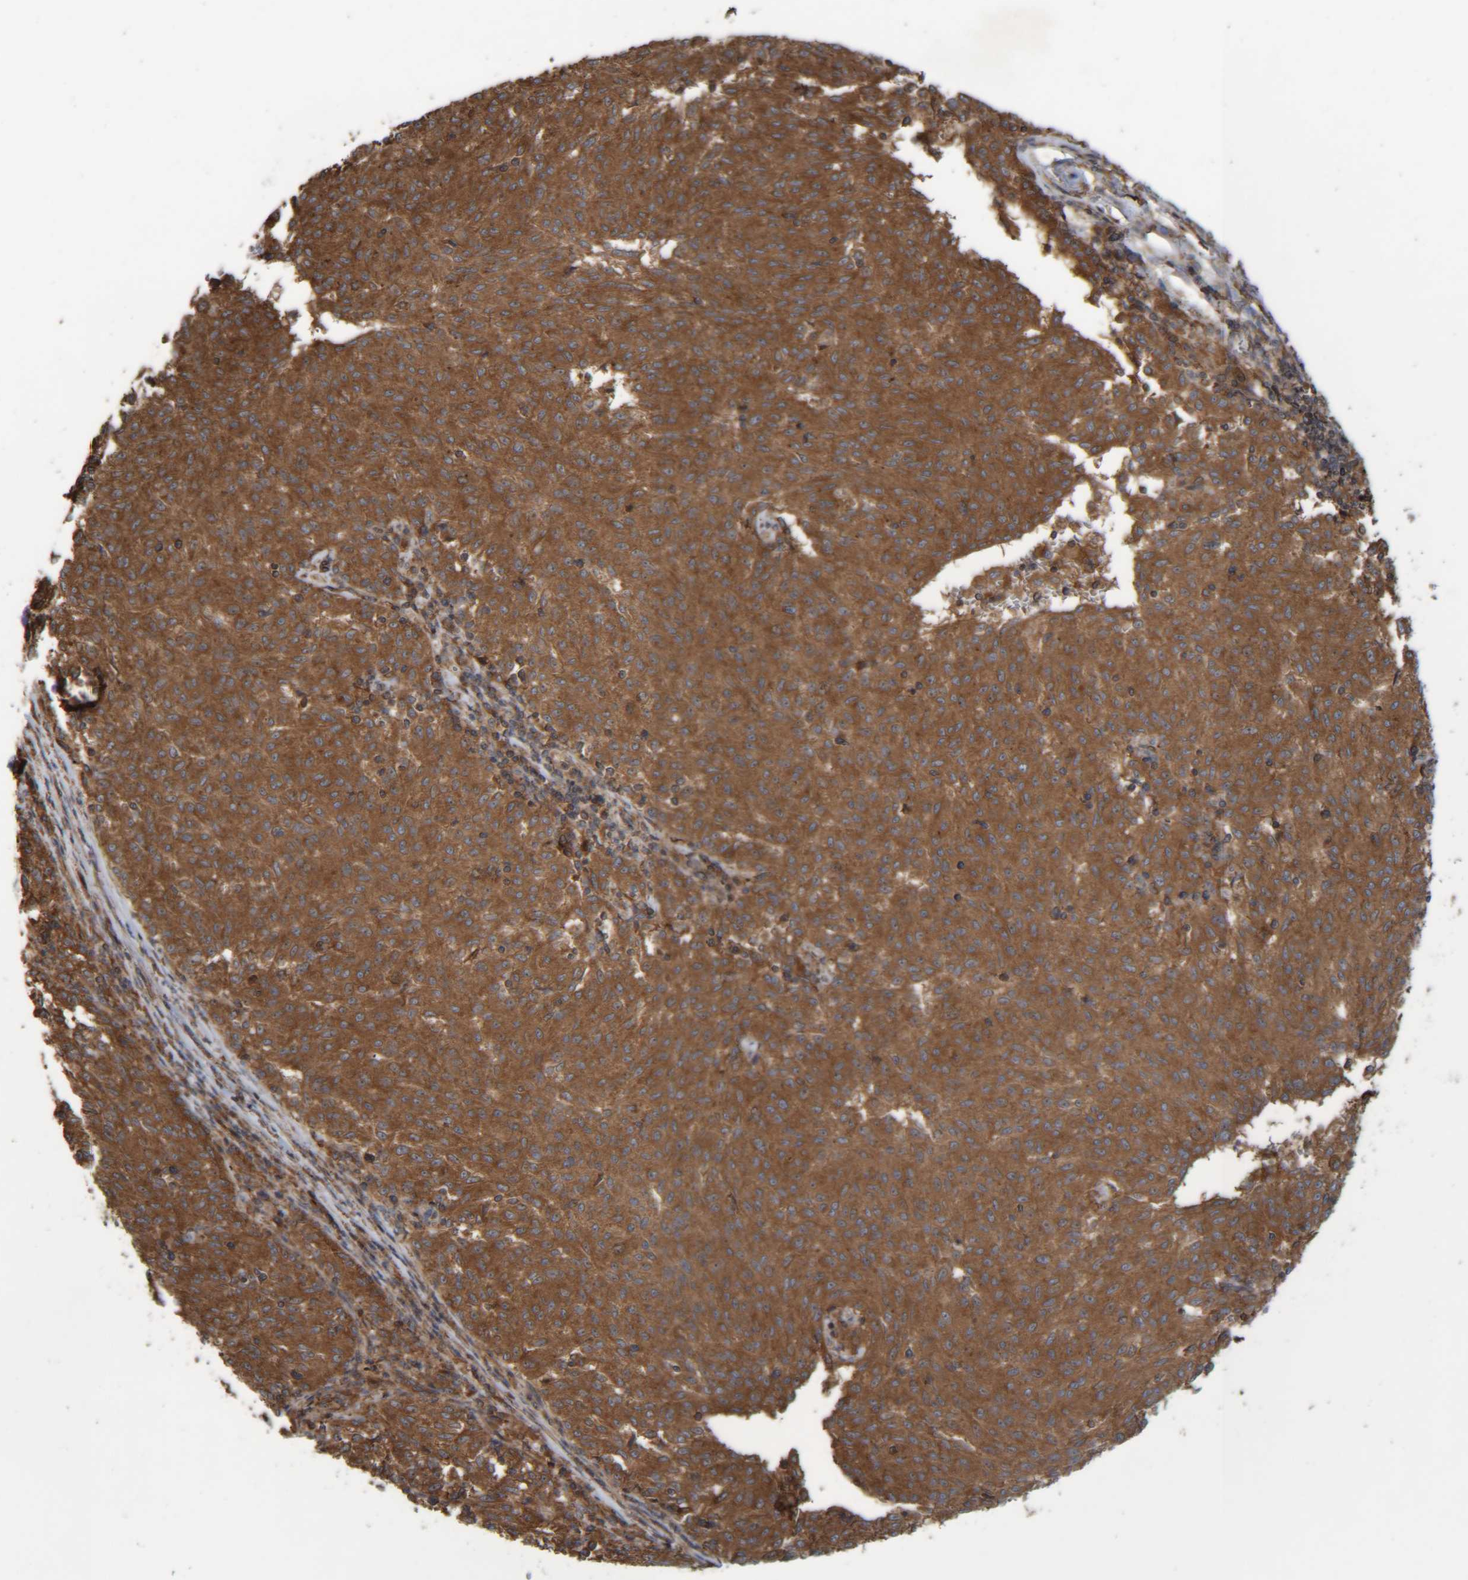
{"staining": {"intensity": "strong", "quantity": ">75%", "location": "cytoplasmic/membranous"}, "tissue": "melanoma", "cell_type": "Tumor cells", "image_type": "cancer", "snomed": [{"axis": "morphology", "description": "Malignant melanoma, NOS"}, {"axis": "topography", "description": "Skin"}], "caption": "A brown stain labels strong cytoplasmic/membranous positivity of a protein in human melanoma tumor cells. The staining is performed using DAB brown chromogen to label protein expression. The nuclei are counter-stained blue using hematoxylin.", "gene": "CCDC57", "patient": {"sex": "female", "age": 72}}